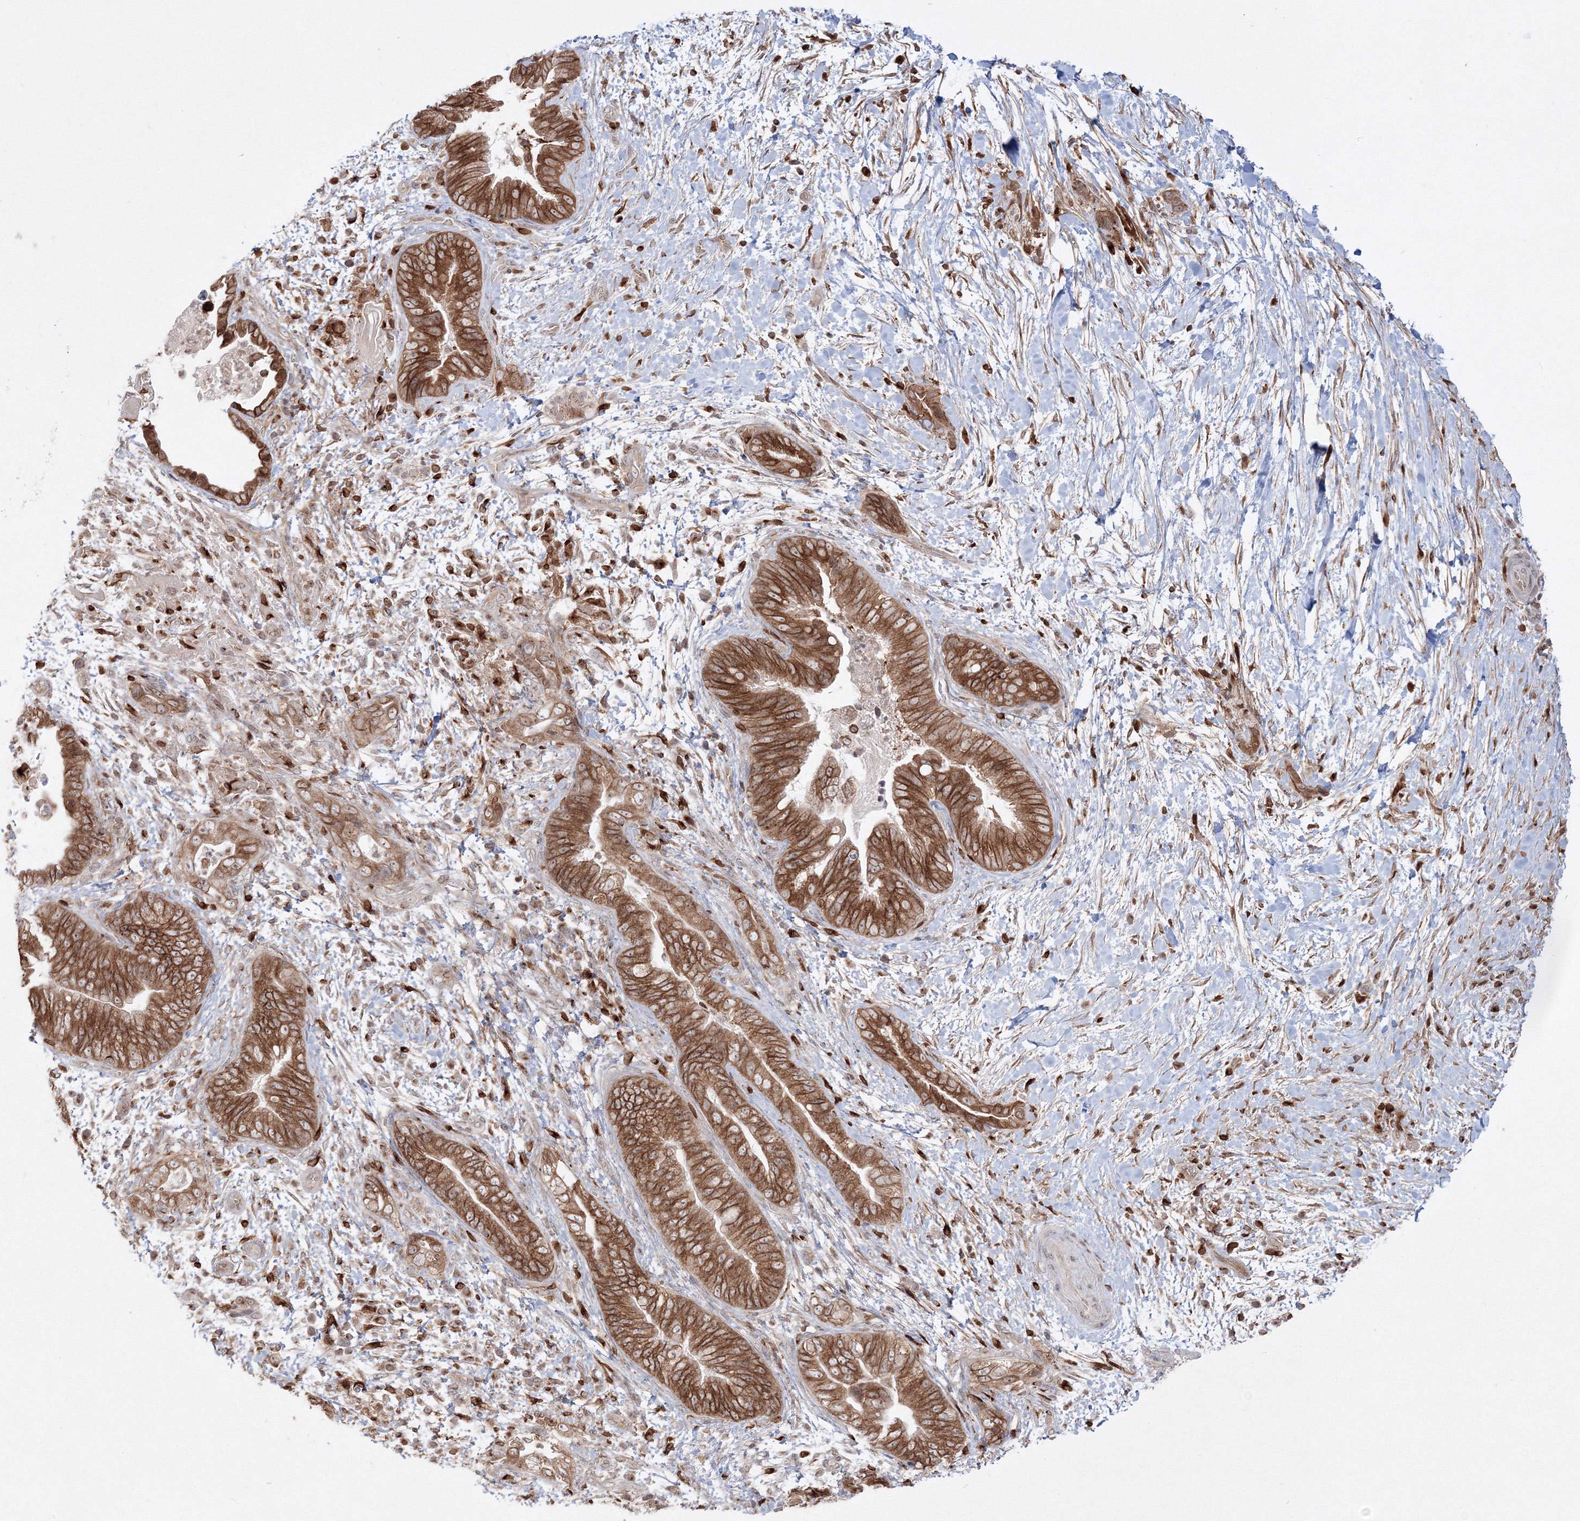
{"staining": {"intensity": "moderate", "quantity": ">75%", "location": "cytoplasmic/membranous"}, "tissue": "pancreatic cancer", "cell_type": "Tumor cells", "image_type": "cancer", "snomed": [{"axis": "morphology", "description": "Adenocarcinoma, NOS"}, {"axis": "topography", "description": "Pancreas"}], "caption": "Approximately >75% of tumor cells in human pancreatic adenocarcinoma reveal moderate cytoplasmic/membranous protein expression as visualized by brown immunohistochemical staining.", "gene": "TMEM50B", "patient": {"sex": "male", "age": 75}}